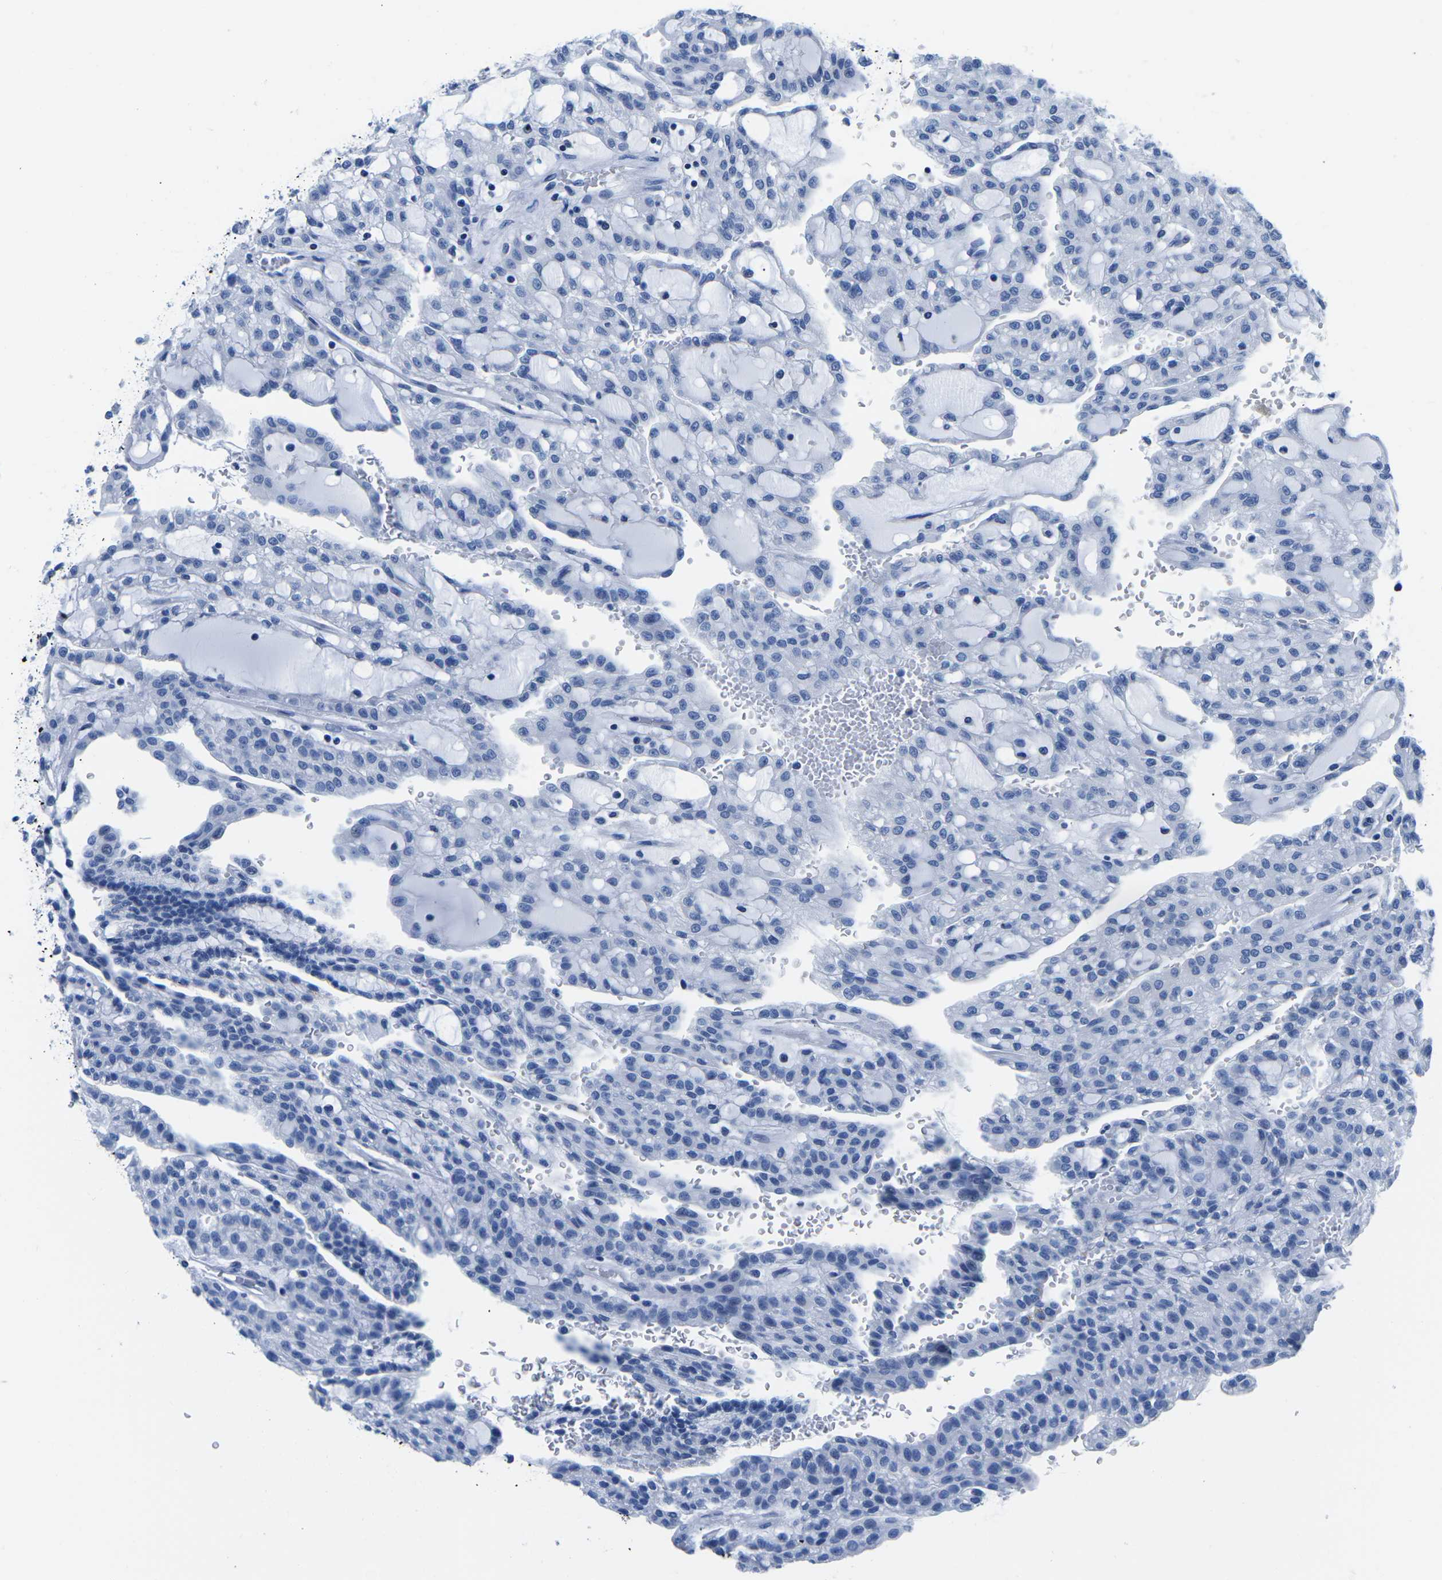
{"staining": {"intensity": "negative", "quantity": "none", "location": "none"}, "tissue": "renal cancer", "cell_type": "Tumor cells", "image_type": "cancer", "snomed": [{"axis": "morphology", "description": "Adenocarcinoma, NOS"}, {"axis": "topography", "description": "Kidney"}], "caption": "An immunohistochemistry micrograph of renal cancer (adenocarcinoma) is shown. There is no staining in tumor cells of renal cancer (adenocarcinoma). The staining was performed using DAB (3,3'-diaminobenzidine) to visualize the protein expression in brown, while the nuclei were stained in blue with hematoxylin (Magnification: 20x).", "gene": "CYP1A2", "patient": {"sex": "male", "age": 63}}